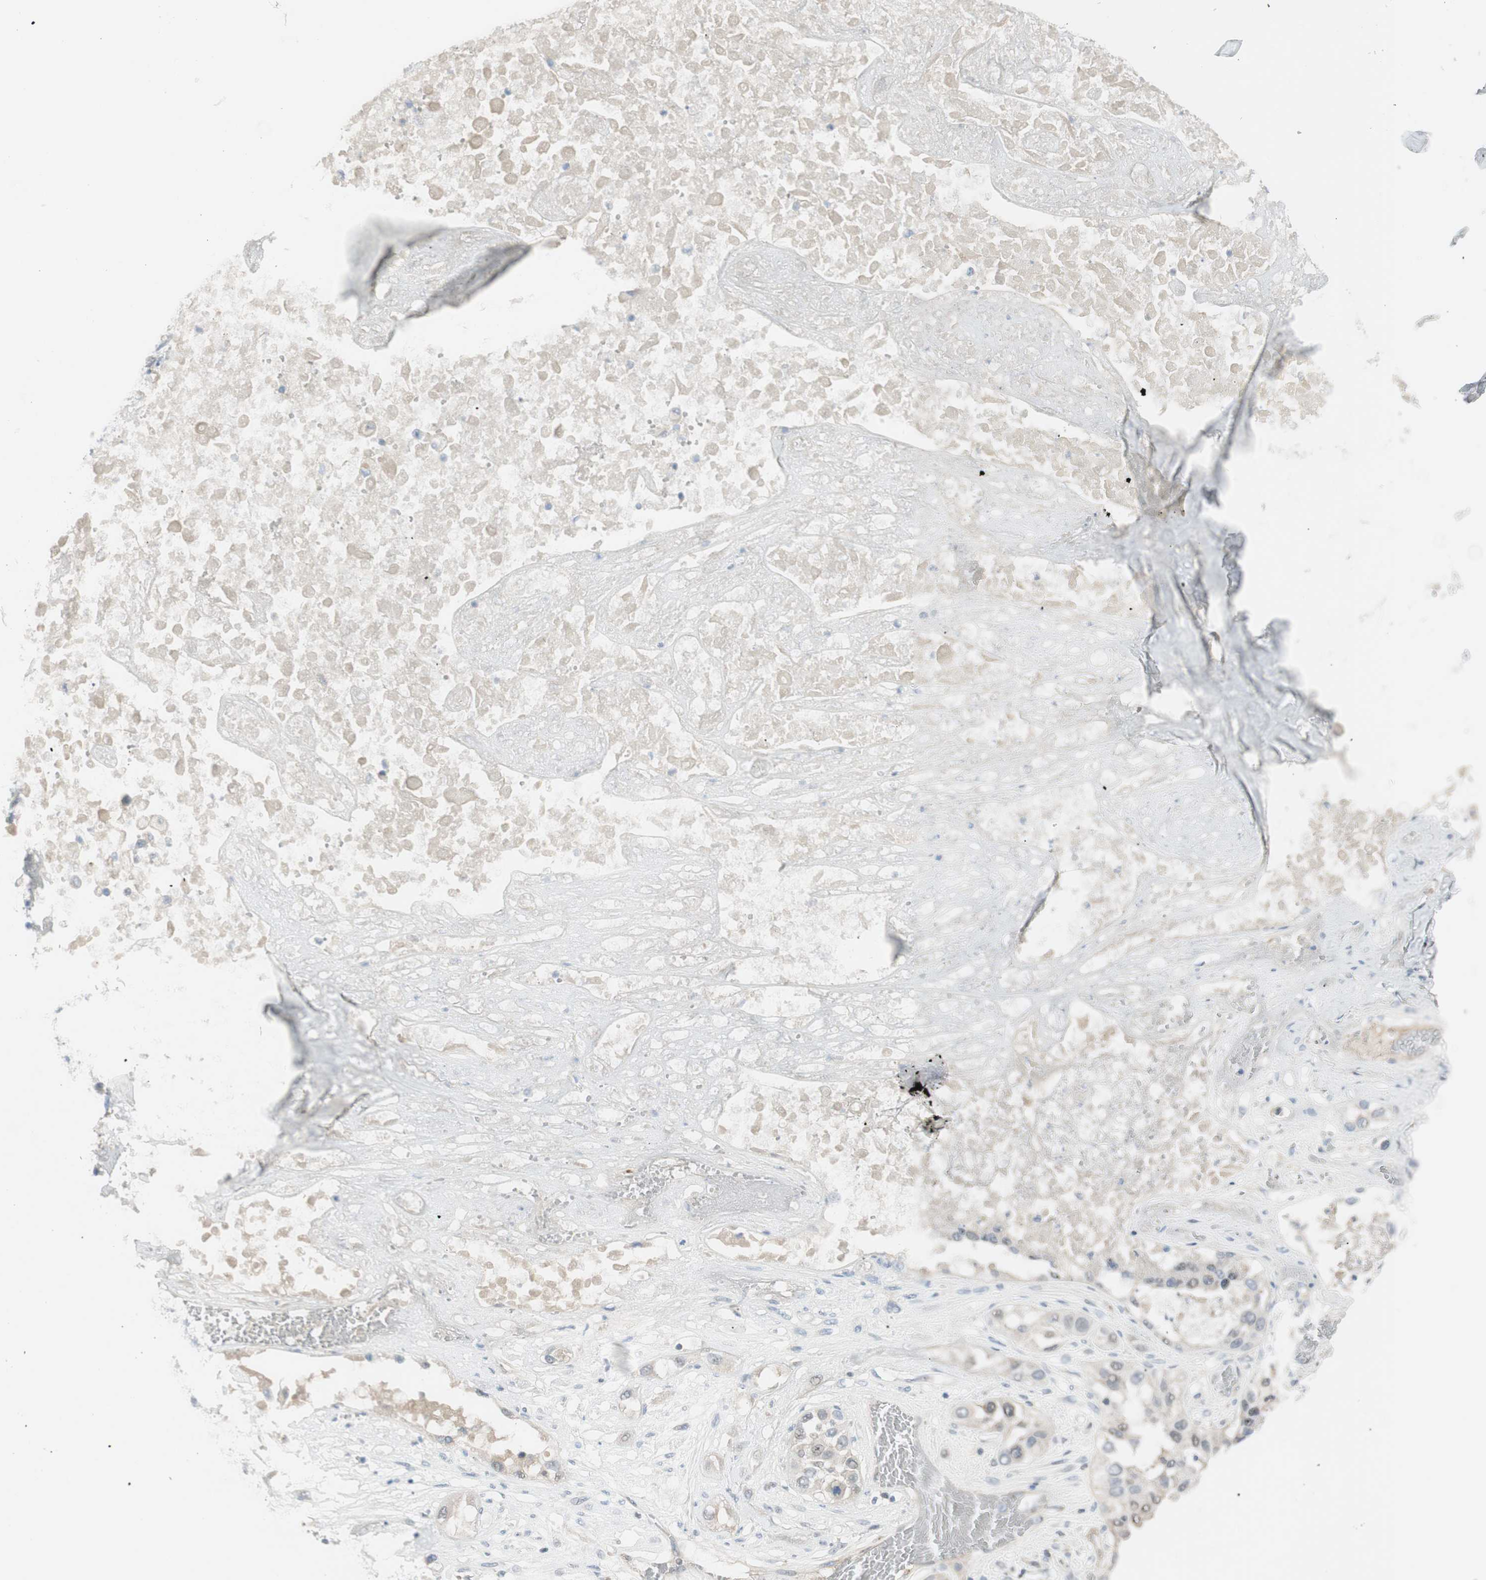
{"staining": {"intensity": "negative", "quantity": "none", "location": "none"}, "tissue": "lung cancer", "cell_type": "Tumor cells", "image_type": "cancer", "snomed": [{"axis": "morphology", "description": "Squamous cell carcinoma, NOS"}, {"axis": "topography", "description": "Lung"}], "caption": "Immunohistochemistry (IHC) photomicrograph of human lung cancer stained for a protein (brown), which reveals no staining in tumor cells.", "gene": "B4GALNT1", "patient": {"sex": "male", "age": 71}}